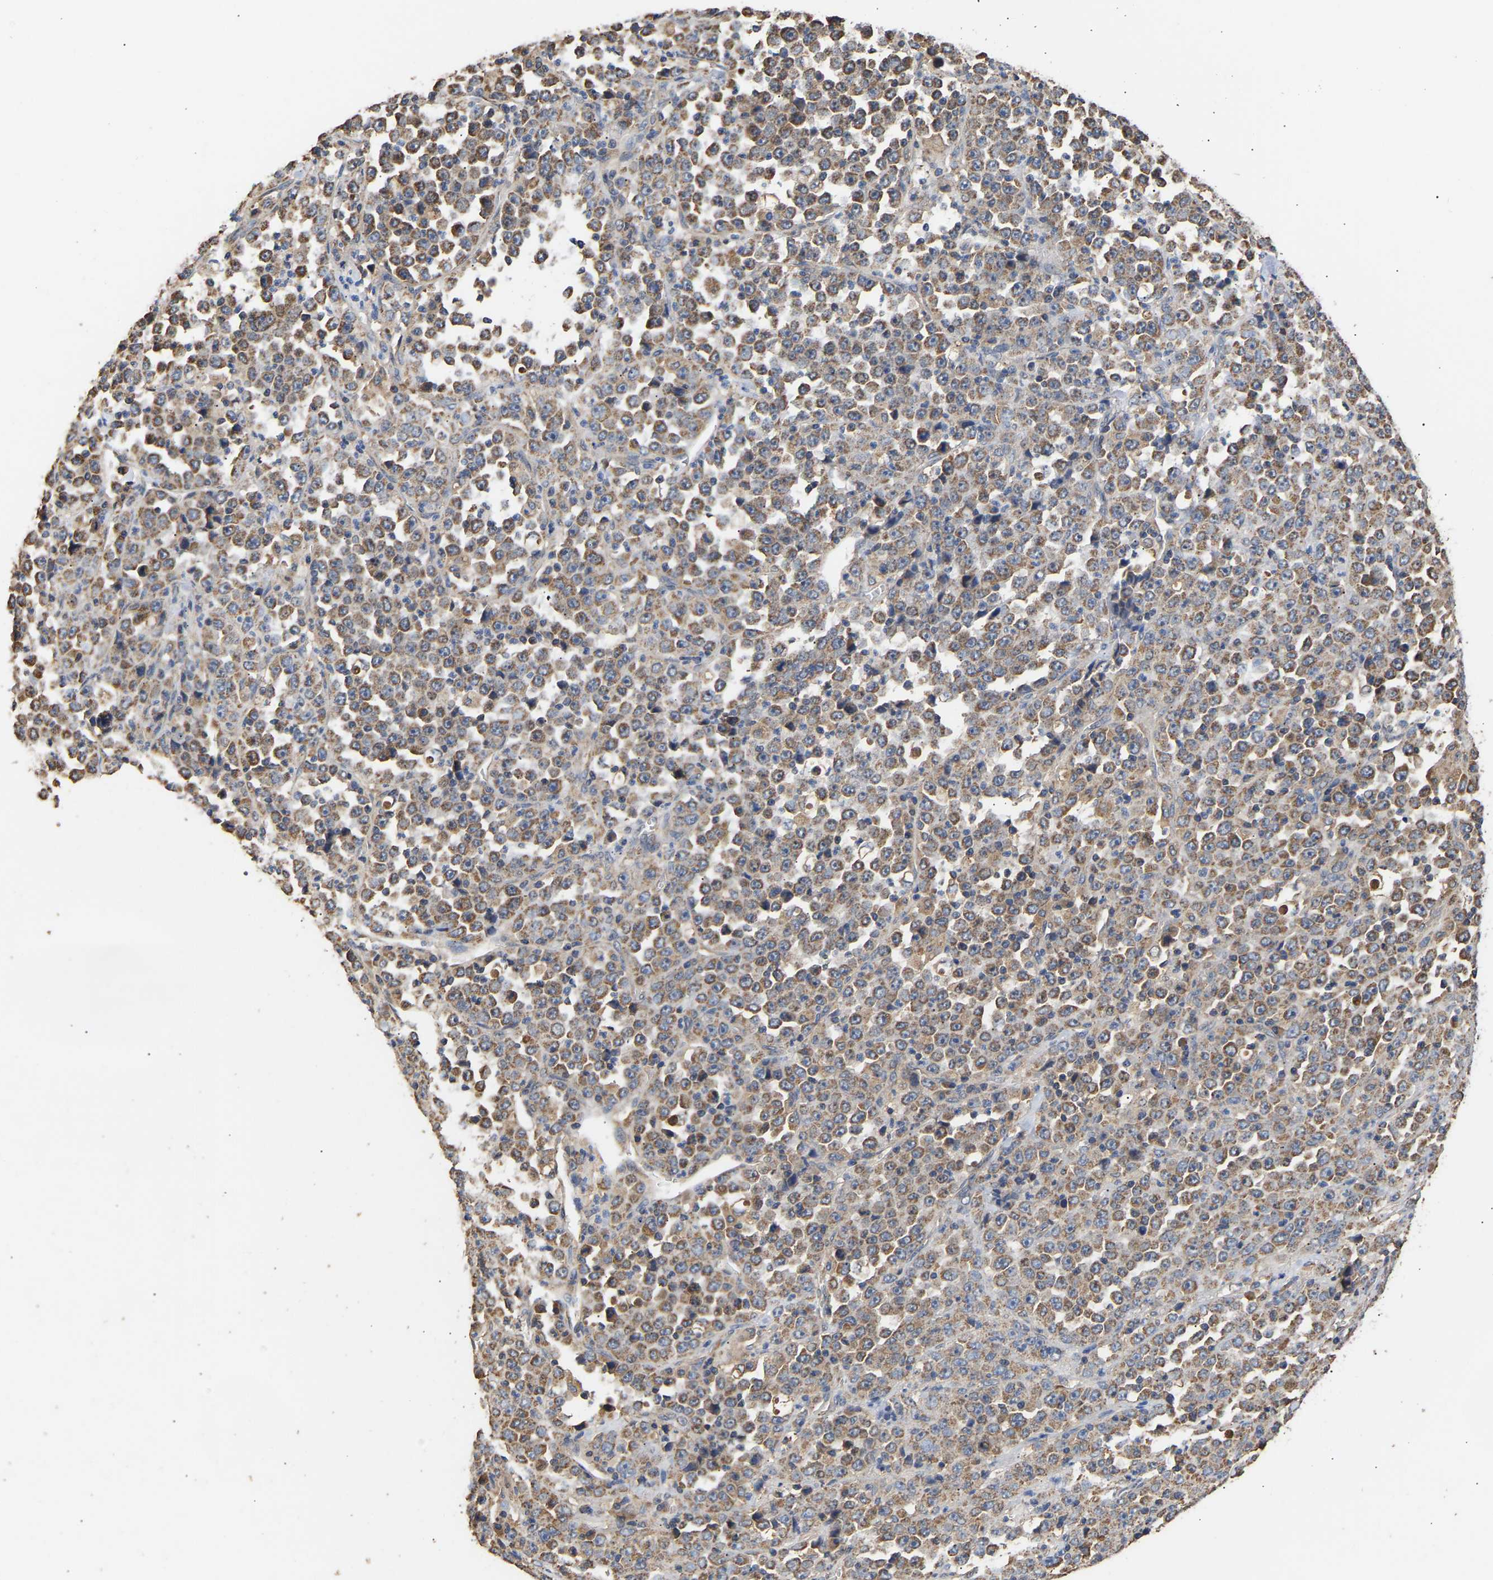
{"staining": {"intensity": "moderate", "quantity": ">75%", "location": "cytoplasmic/membranous"}, "tissue": "stomach cancer", "cell_type": "Tumor cells", "image_type": "cancer", "snomed": [{"axis": "morphology", "description": "Normal tissue, NOS"}, {"axis": "morphology", "description": "Adenocarcinoma, NOS"}, {"axis": "topography", "description": "Stomach, upper"}, {"axis": "topography", "description": "Stomach"}], "caption": "A brown stain highlights moderate cytoplasmic/membranous staining of a protein in human stomach cancer (adenocarcinoma) tumor cells. Ihc stains the protein in brown and the nuclei are stained blue.", "gene": "ZNF26", "patient": {"sex": "male", "age": 59}}